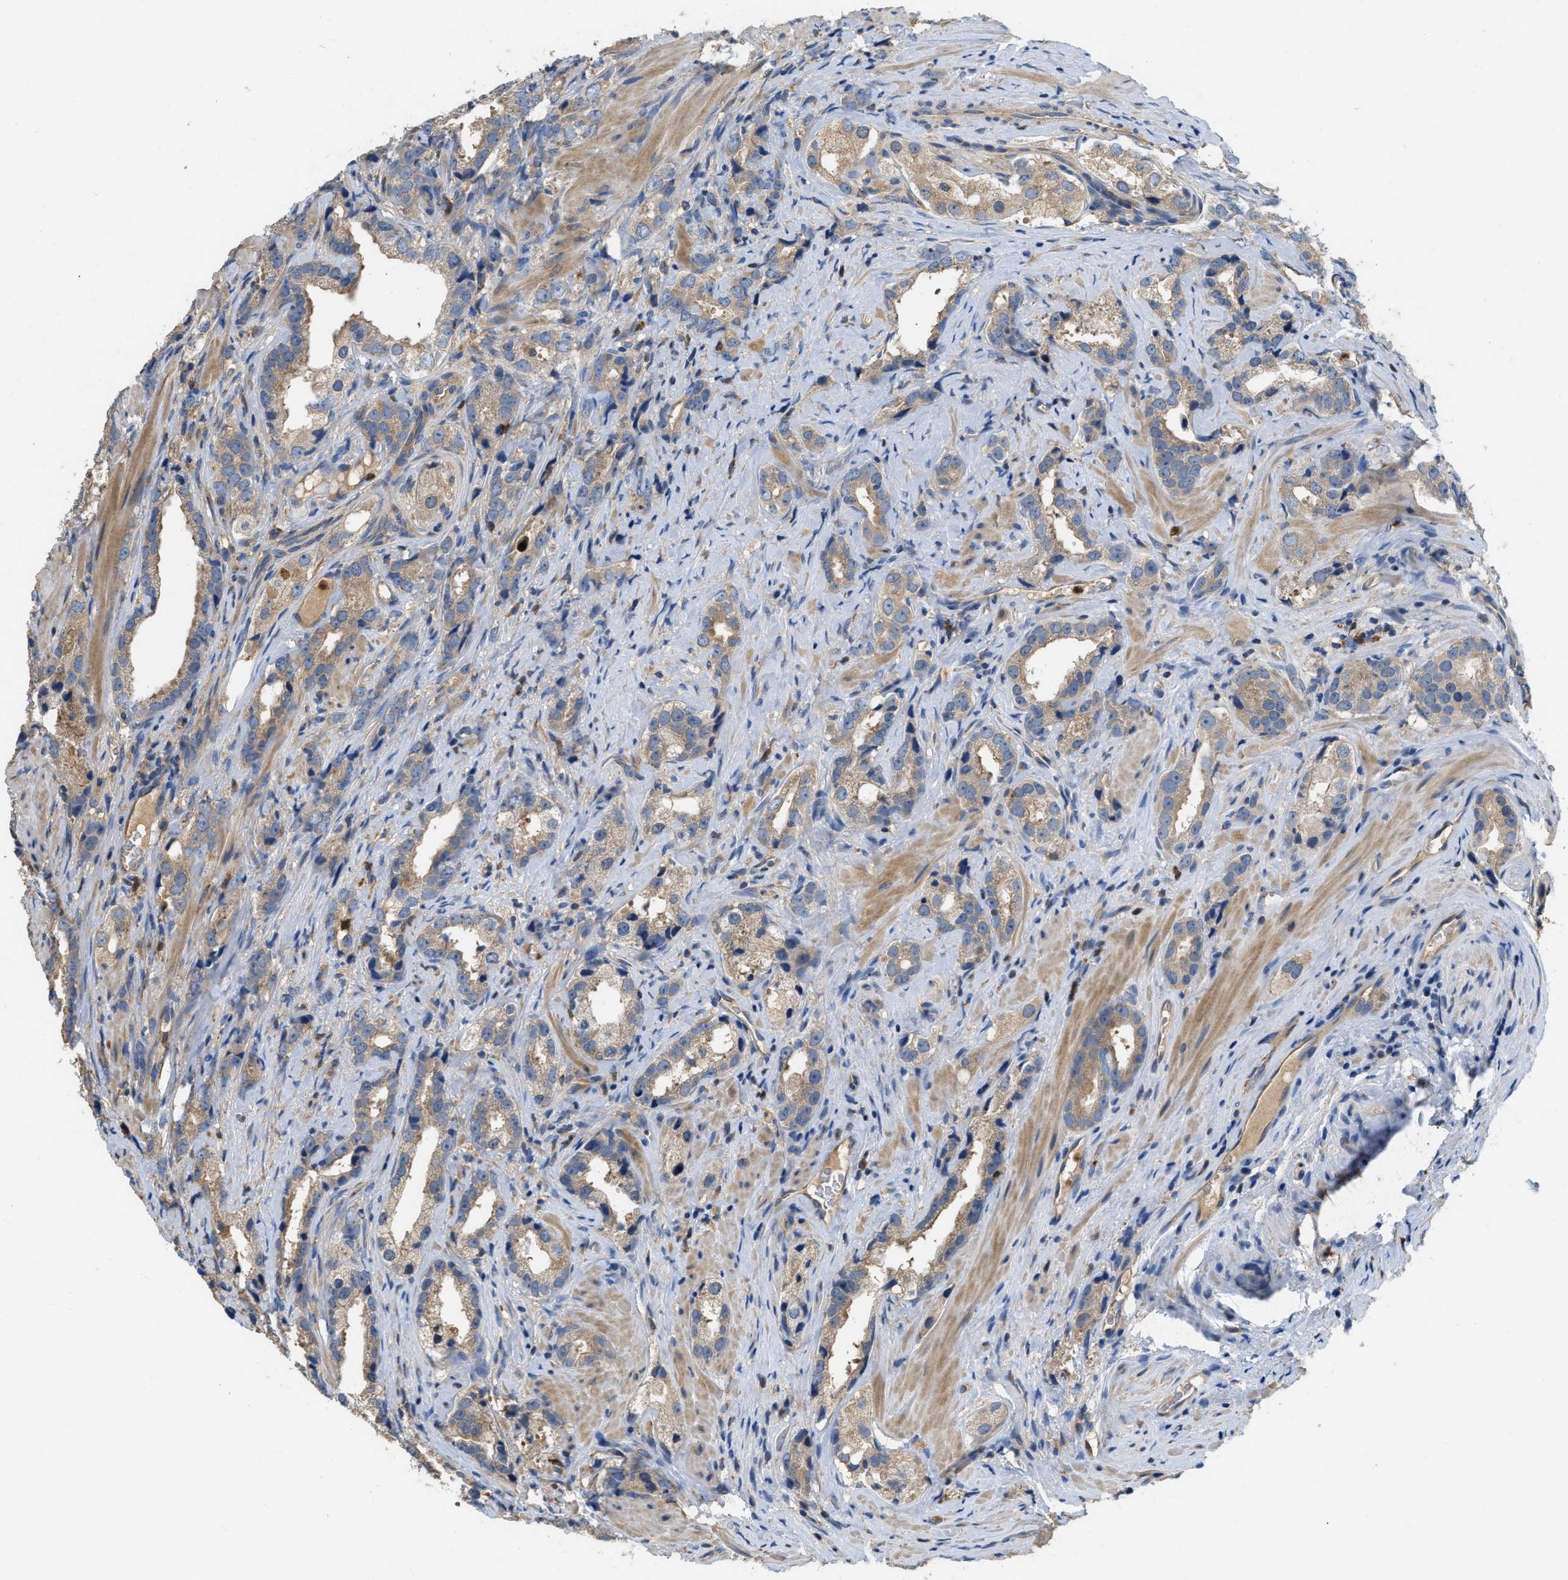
{"staining": {"intensity": "weak", "quantity": ">75%", "location": "cytoplasmic/membranous"}, "tissue": "prostate cancer", "cell_type": "Tumor cells", "image_type": "cancer", "snomed": [{"axis": "morphology", "description": "Adenocarcinoma, High grade"}, {"axis": "topography", "description": "Prostate"}], "caption": "IHC (DAB) staining of human high-grade adenocarcinoma (prostate) demonstrates weak cytoplasmic/membranous protein staining in approximately >75% of tumor cells.", "gene": "RNF216", "patient": {"sex": "male", "age": 63}}